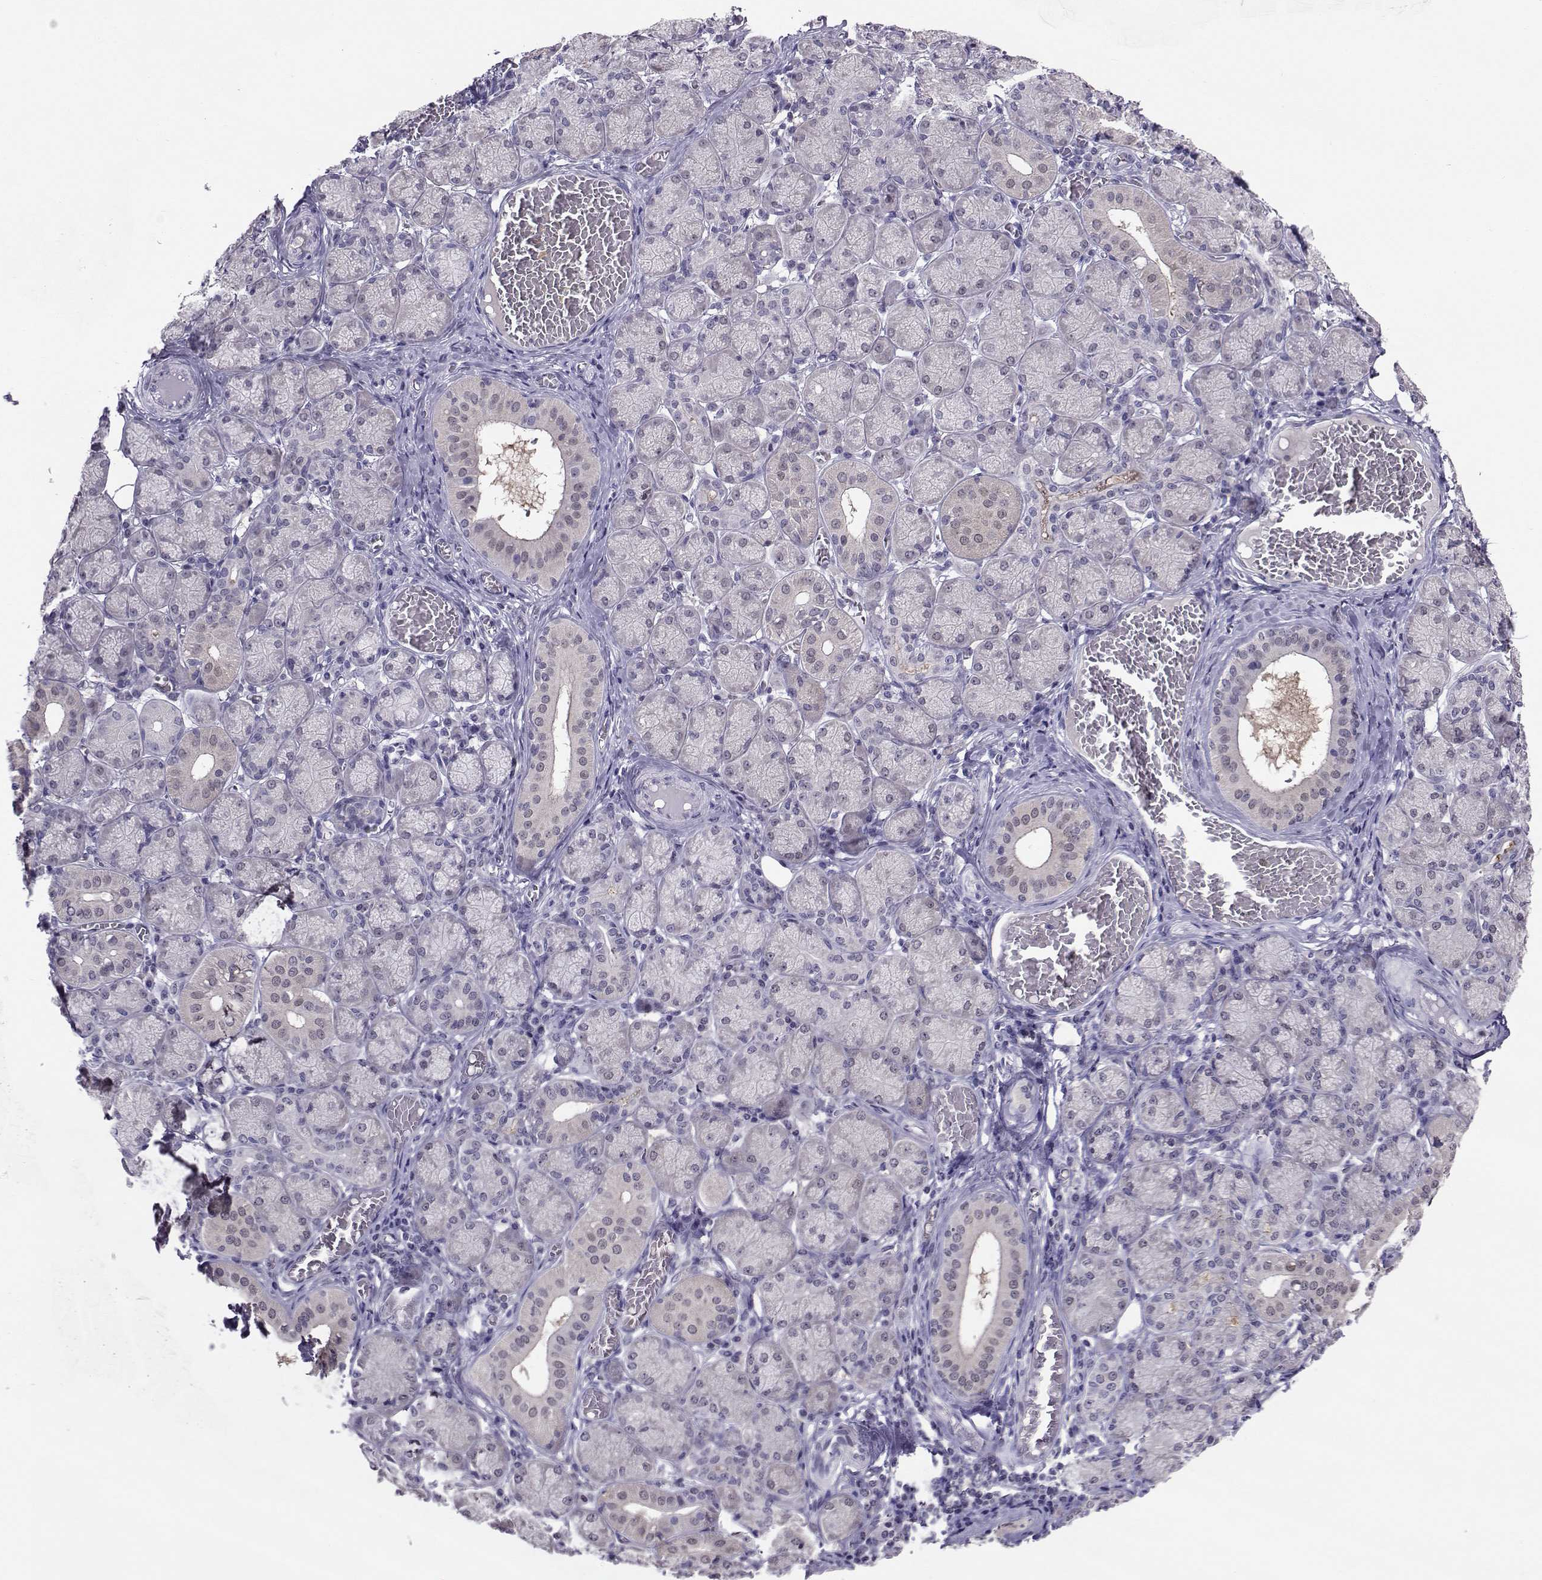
{"staining": {"intensity": "negative", "quantity": "none", "location": "none"}, "tissue": "salivary gland", "cell_type": "Glandular cells", "image_type": "normal", "snomed": [{"axis": "morphology", "description": "Normal tissue, NOS"}, {"axis": "topography", "description": "Salivary gland"}, {"axis": "topography", "description": "Peripheral nerve tissue"}], "caption": "This image is of normal salivary gland stained with immunohistochemistry (IHC) to label a protein in brown with the nuclei are counter-stained blue. There is no positivity in glandular cells.", "gene": "PGK1", "patient": {"sex": "female", "age": 24}}